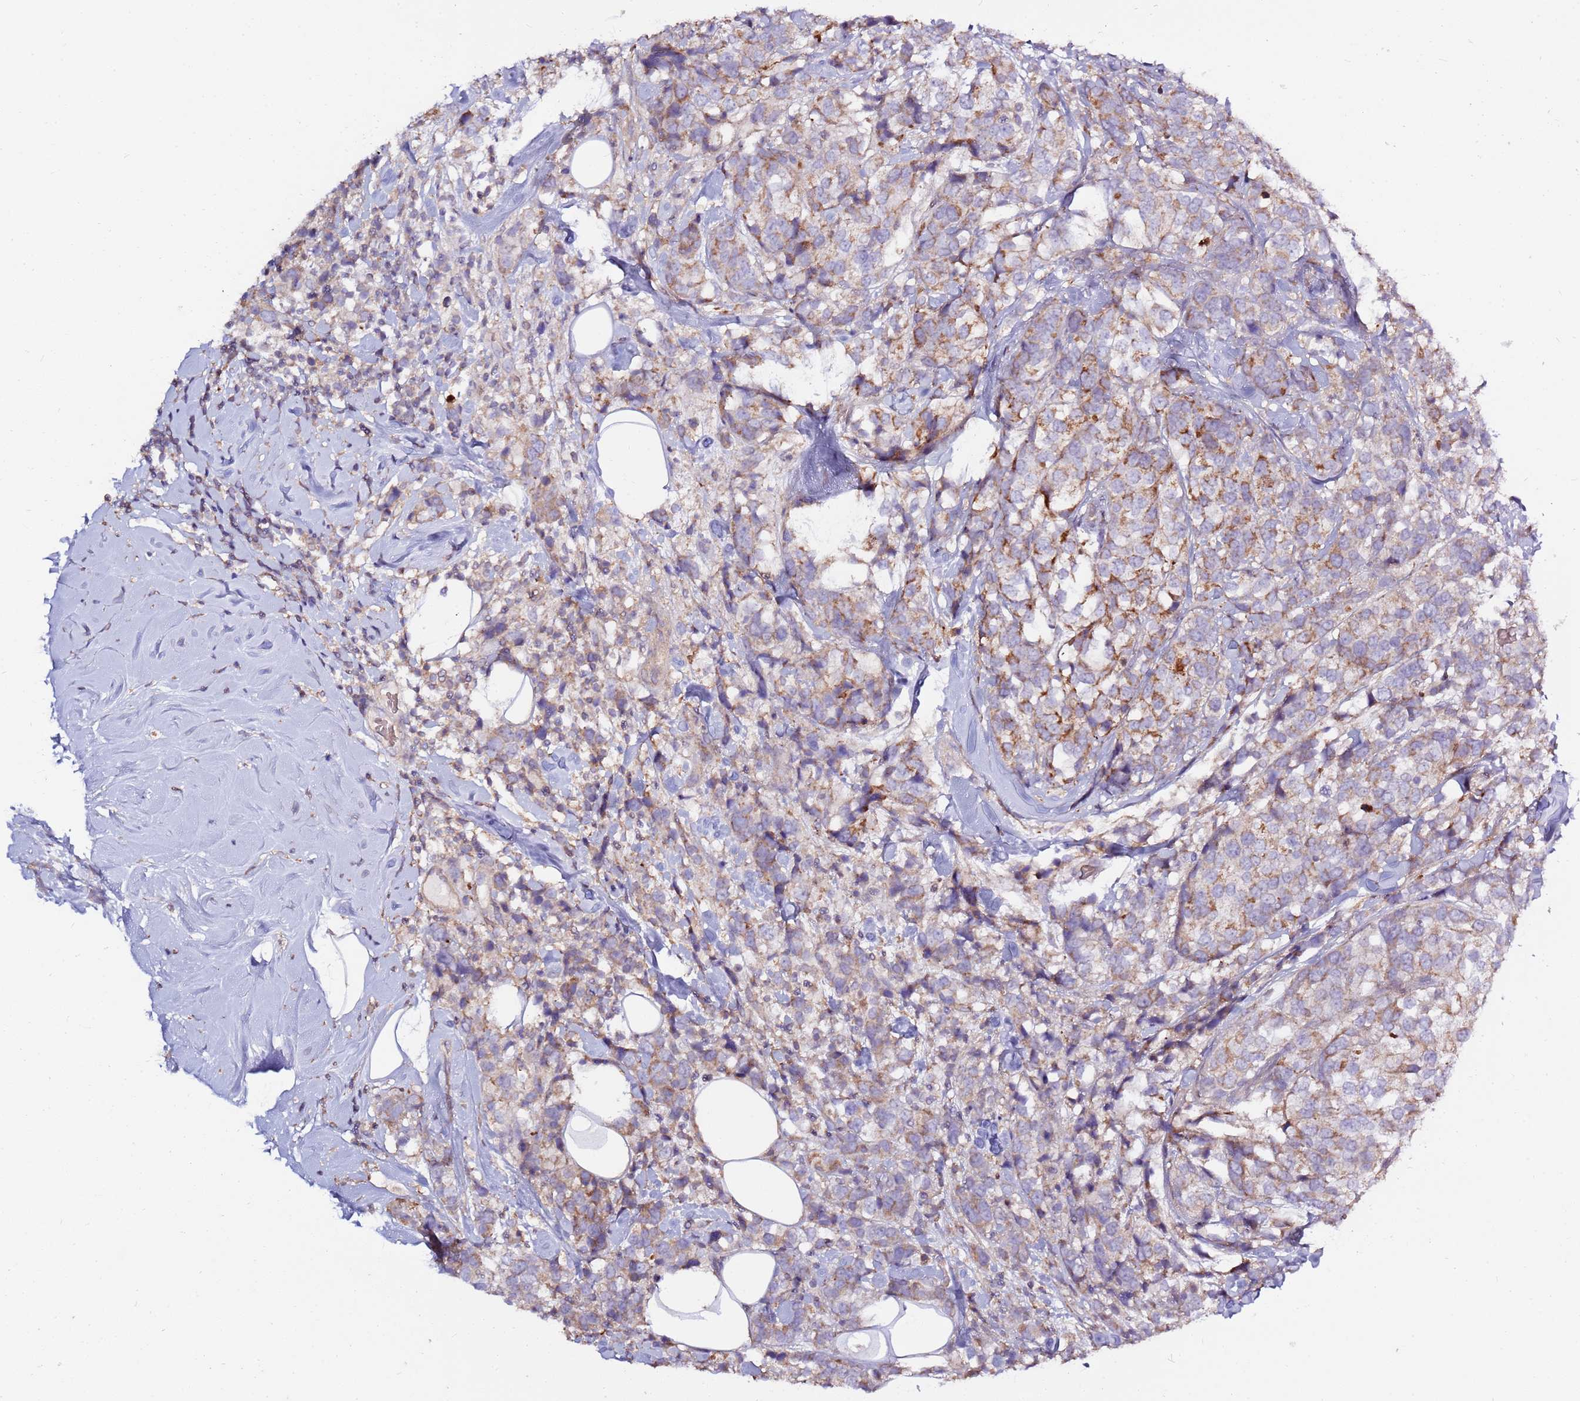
{"staining": {"intensity": "moderate", "quantity": "<25%", "location": "cytoplasmic/membranous"}, "tissue": "breast cancer", "cell_type": "Tumor cells", "image_type": "cancer", "snomed": [{"axis": "morphology", "description": "Lobular carcinoma"}, {"axis": "topography", "description": "Breast"}], "caption": "IHC photomicrograph of human breast lobular carcinoma stained for a protein (brown), which reveals low levels of moderate cytoplasmic/membranous expression in approximately <25% of tumor cells.", "gene": "EVA1B", "patient": {"sex": "female", "age": 59}}